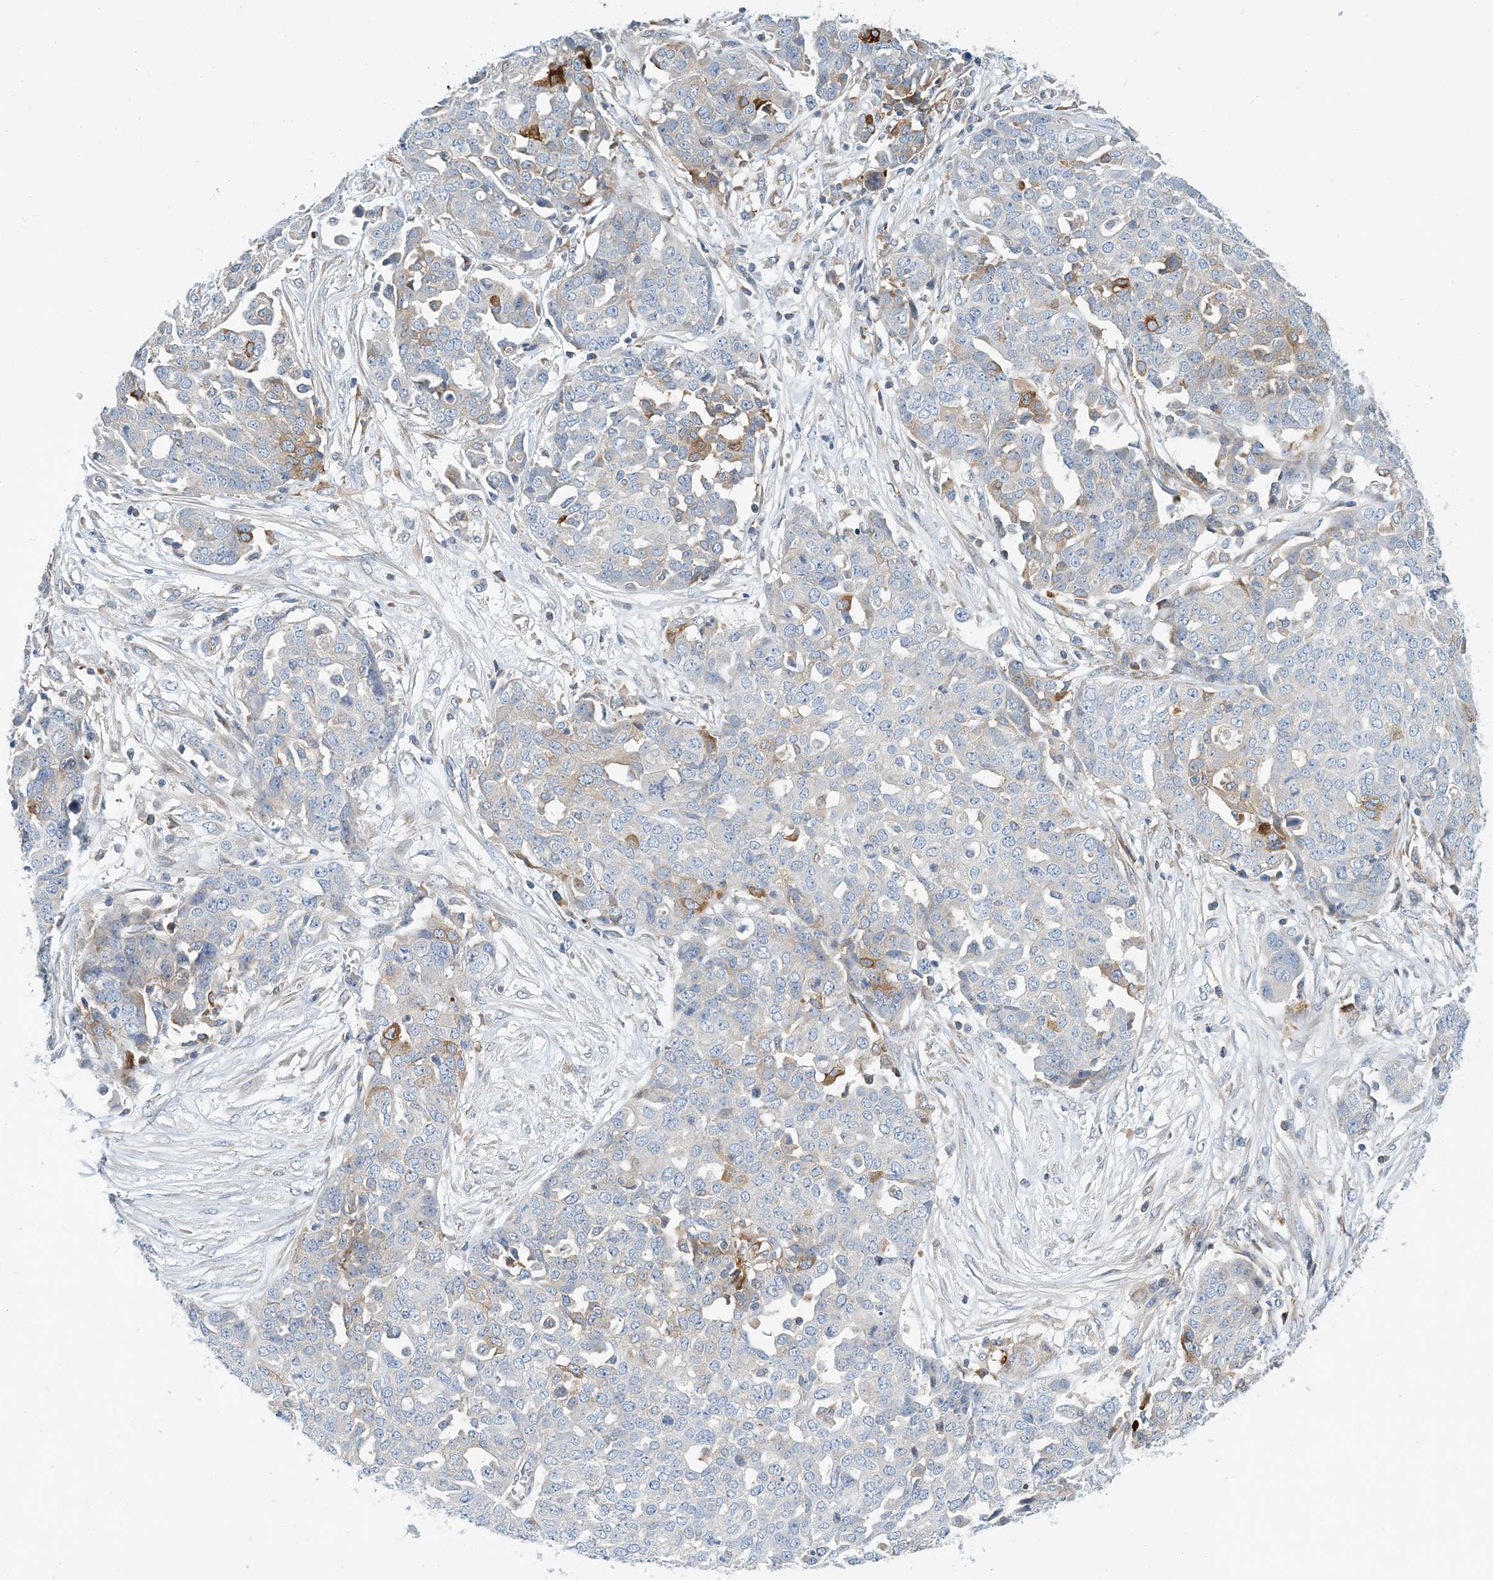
{"staining": {"intensity": "negative", "quantity": "none", "location": "none"}, "tissue": "ovarian cancer", "cell_type": "Tumor cells", "image_type": "cancer", "snomed": [{"axis": "morphology", "description": "Cystadenocarcinoma, serous, NOS"}, {"axis": "topography", "description": "Soft tissue"}, {"axis": "topography", "description": "Ovary"}], "caption": "Serous cystadenocarcinoma (ovarian) stained for a protein using IHC demonstrates no staining tumor cells.", "gene": "PCDHA2", "patient": {"sex": "female", "age": 57}}